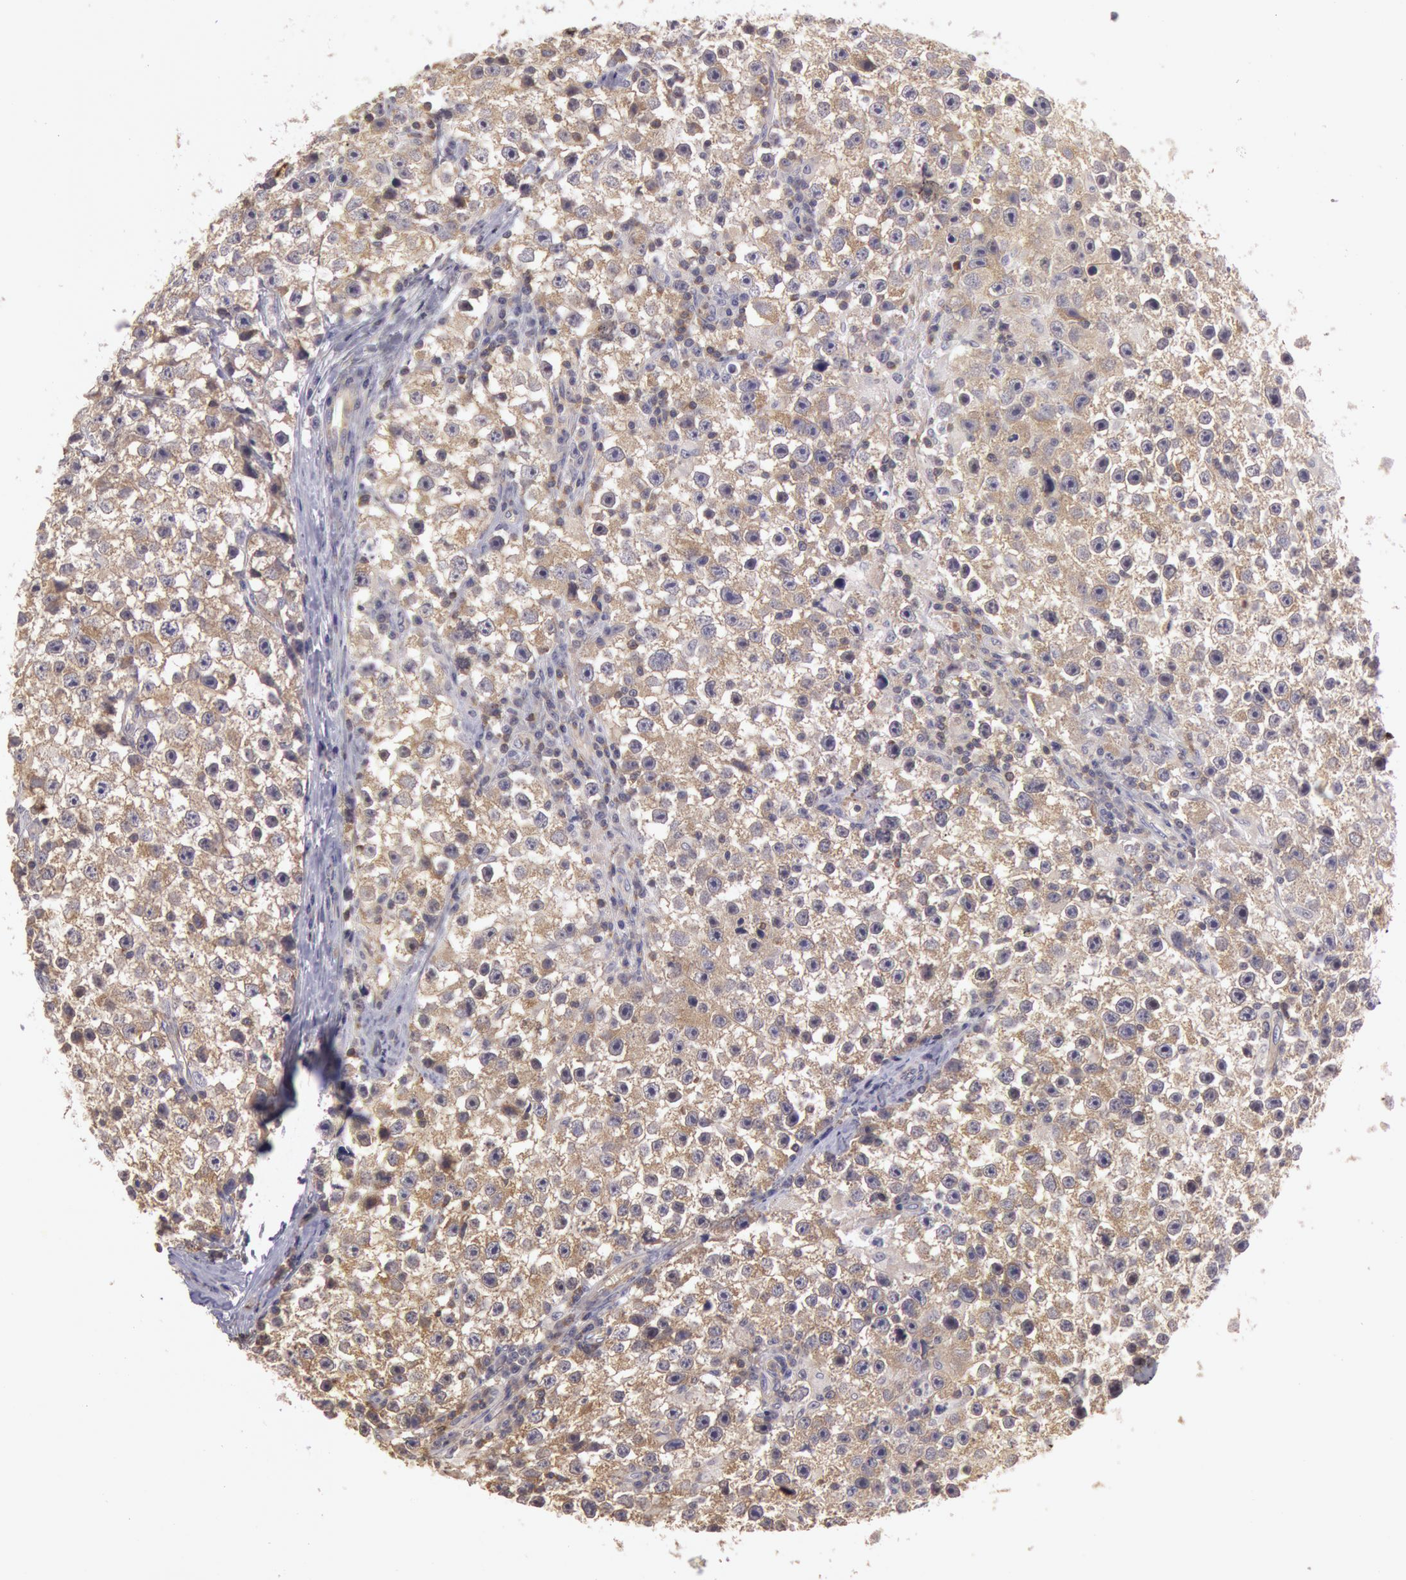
{"staining": {"intensity": "moderate", "quantity": ">75%", "location": "cytoplasmic/membranous"}, "tissue": "testis cancer", "cell_type": "Tumor cells", "image_type": "cancer", "snomed": [{"axis": "morphology", "description": "Seminoma, NOS"}, {"axis": "topography", "description": "Testis"}], "caption": "High-magnification brightfield microscopy of seminoma (testis) stained with DAB (brown) and counterstained with hematoxylin (blue). tumor cells exhibit moderate cytoplasmic/membranous expression is seen in approximately>75% of cells. (DAB IHC, brown staining for protein, blue staining for nuclei).", "gene": "NMT2", "patient": {"sex": "male", "age": 35}}